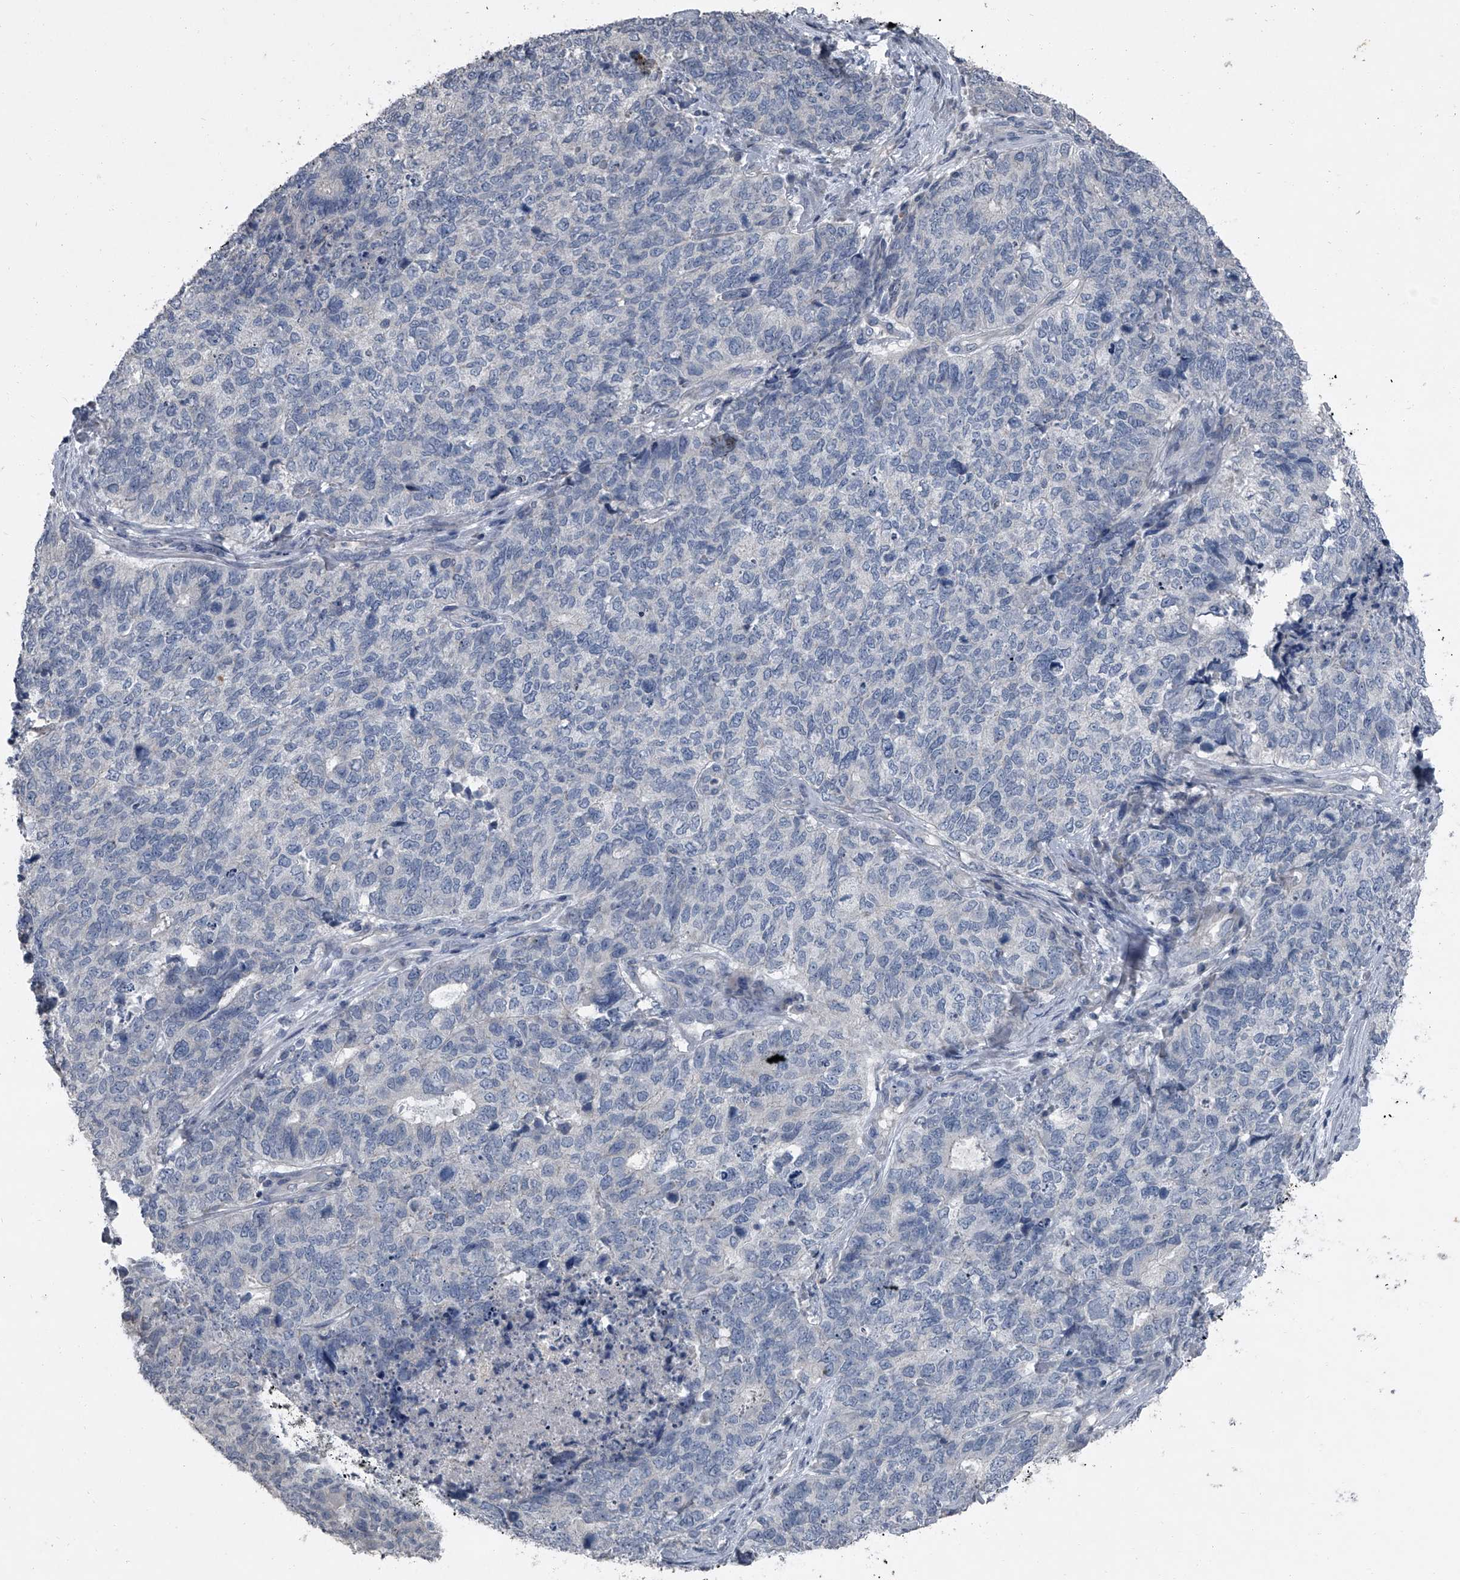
{"staining": {"intensity": "negative", "quantity": "none", "location": "none"}, "tissue": "cervical cancer", "cell_type": "Tumor cells", "image_type": "cancer", "snomed": [{"axis": "morphology", "description": "Squamous cell carcinoma, NOS"}, {"axis": "topography", "description": "Cervix"}], "caption": "The immunohistochemistry (IHC) histopathology image has no significant expression in tumor cells of squamous cell carcinoma (cervical) tissue.", "gene": "HEPHL1", "patient": {"sex": "female", "age": 63}}